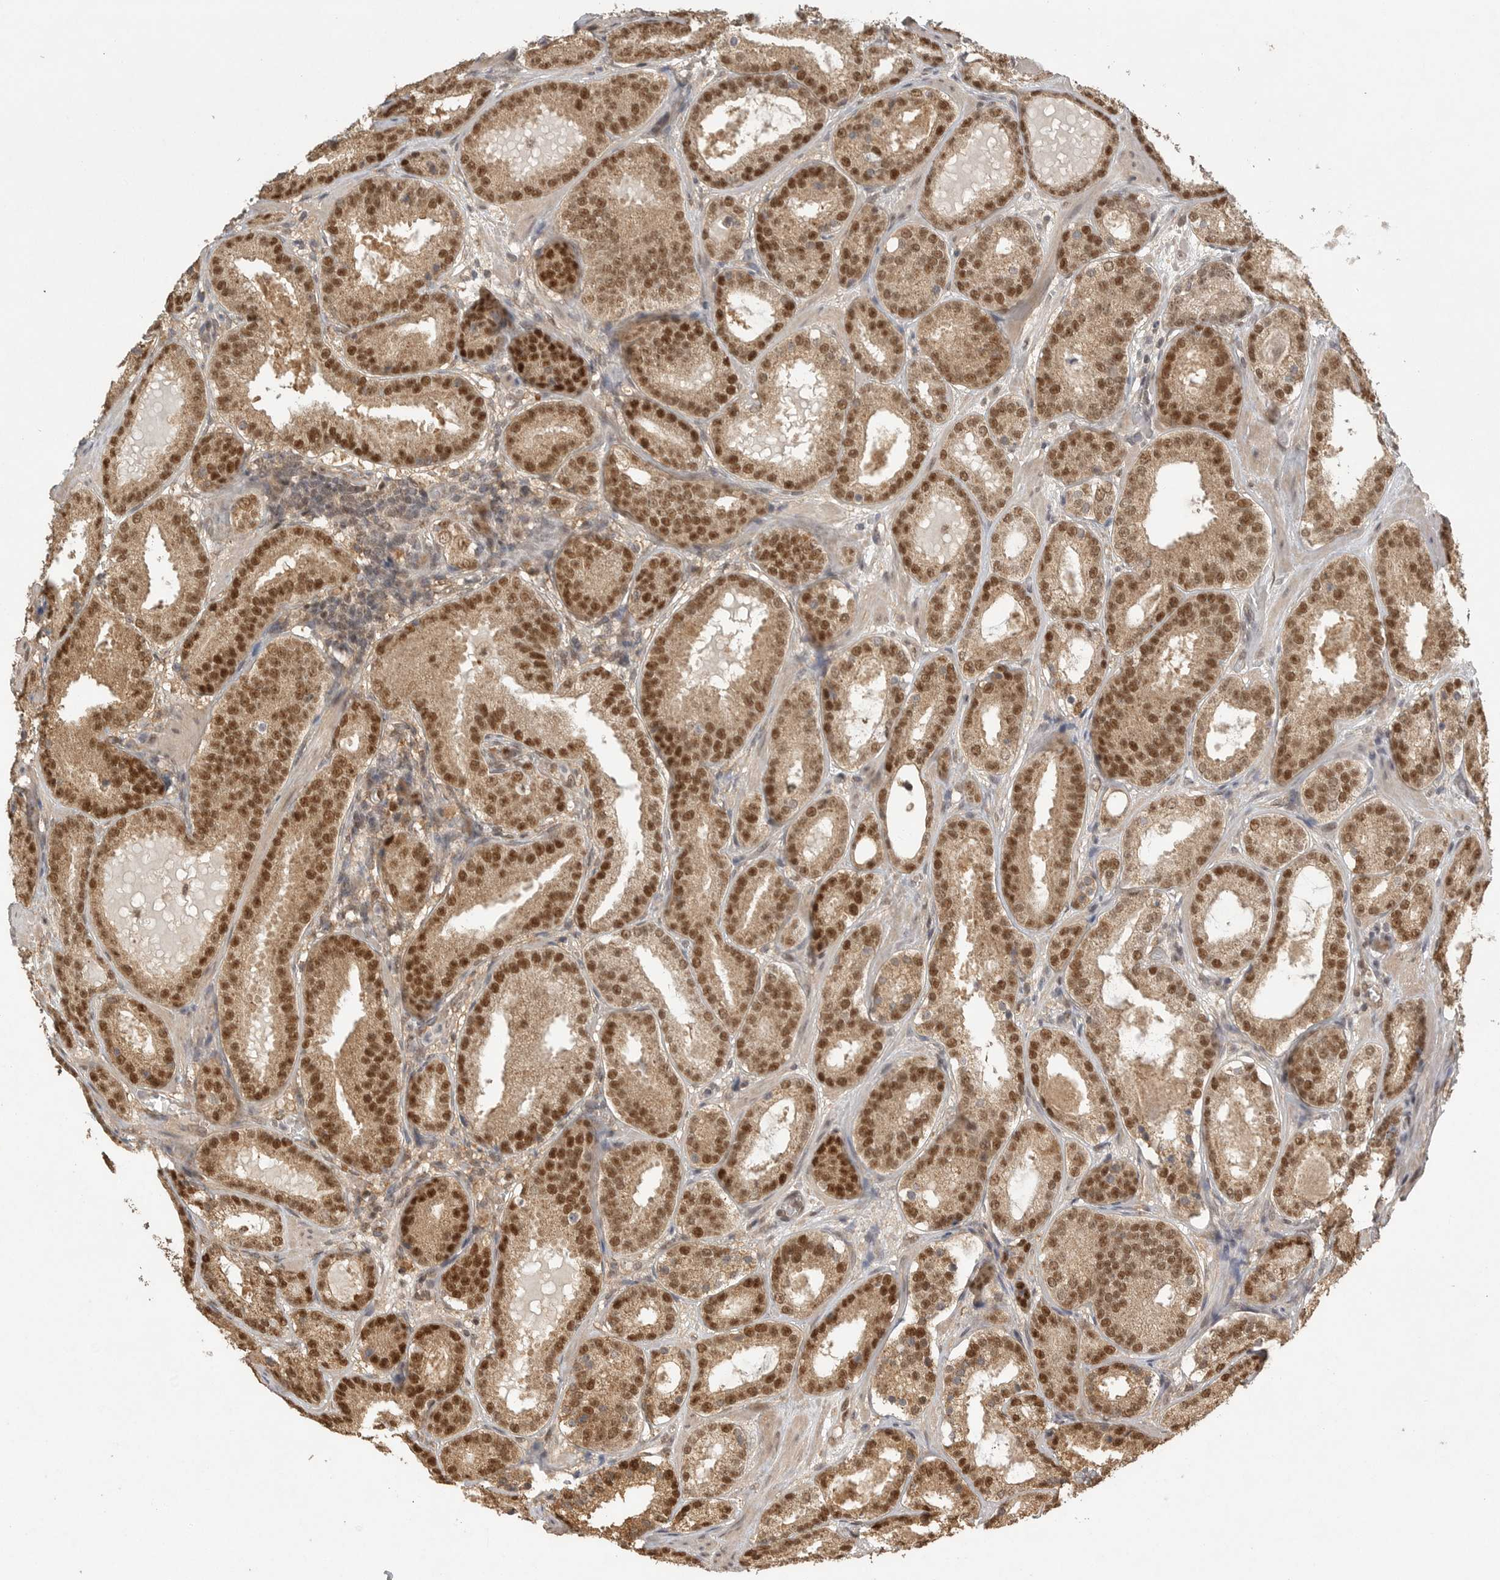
{"staining": {"intensity": "strong", "quantity": ">75%", "location": "cytoplasmic/membranous,nuclear"}, "tissue": "prostate cancer", "cell_type": "Tumor cells", "image_type": "cancer", "snomed": [{"axis": "morphology", "description": "Adenocarcinoma, Low grade"}, {"axis": "topography", "description": "Prostate"}], "caption": "IHC micrograph of prostate low-grade adenocarcinoma stained for a protein (brown), which demonstrates high levels of strong cytoplasmic/membranous and nuclear expression in about >75% of tumor cells.", "gene": "DFFA", "patient": {"sex": "male", "age": 69}}